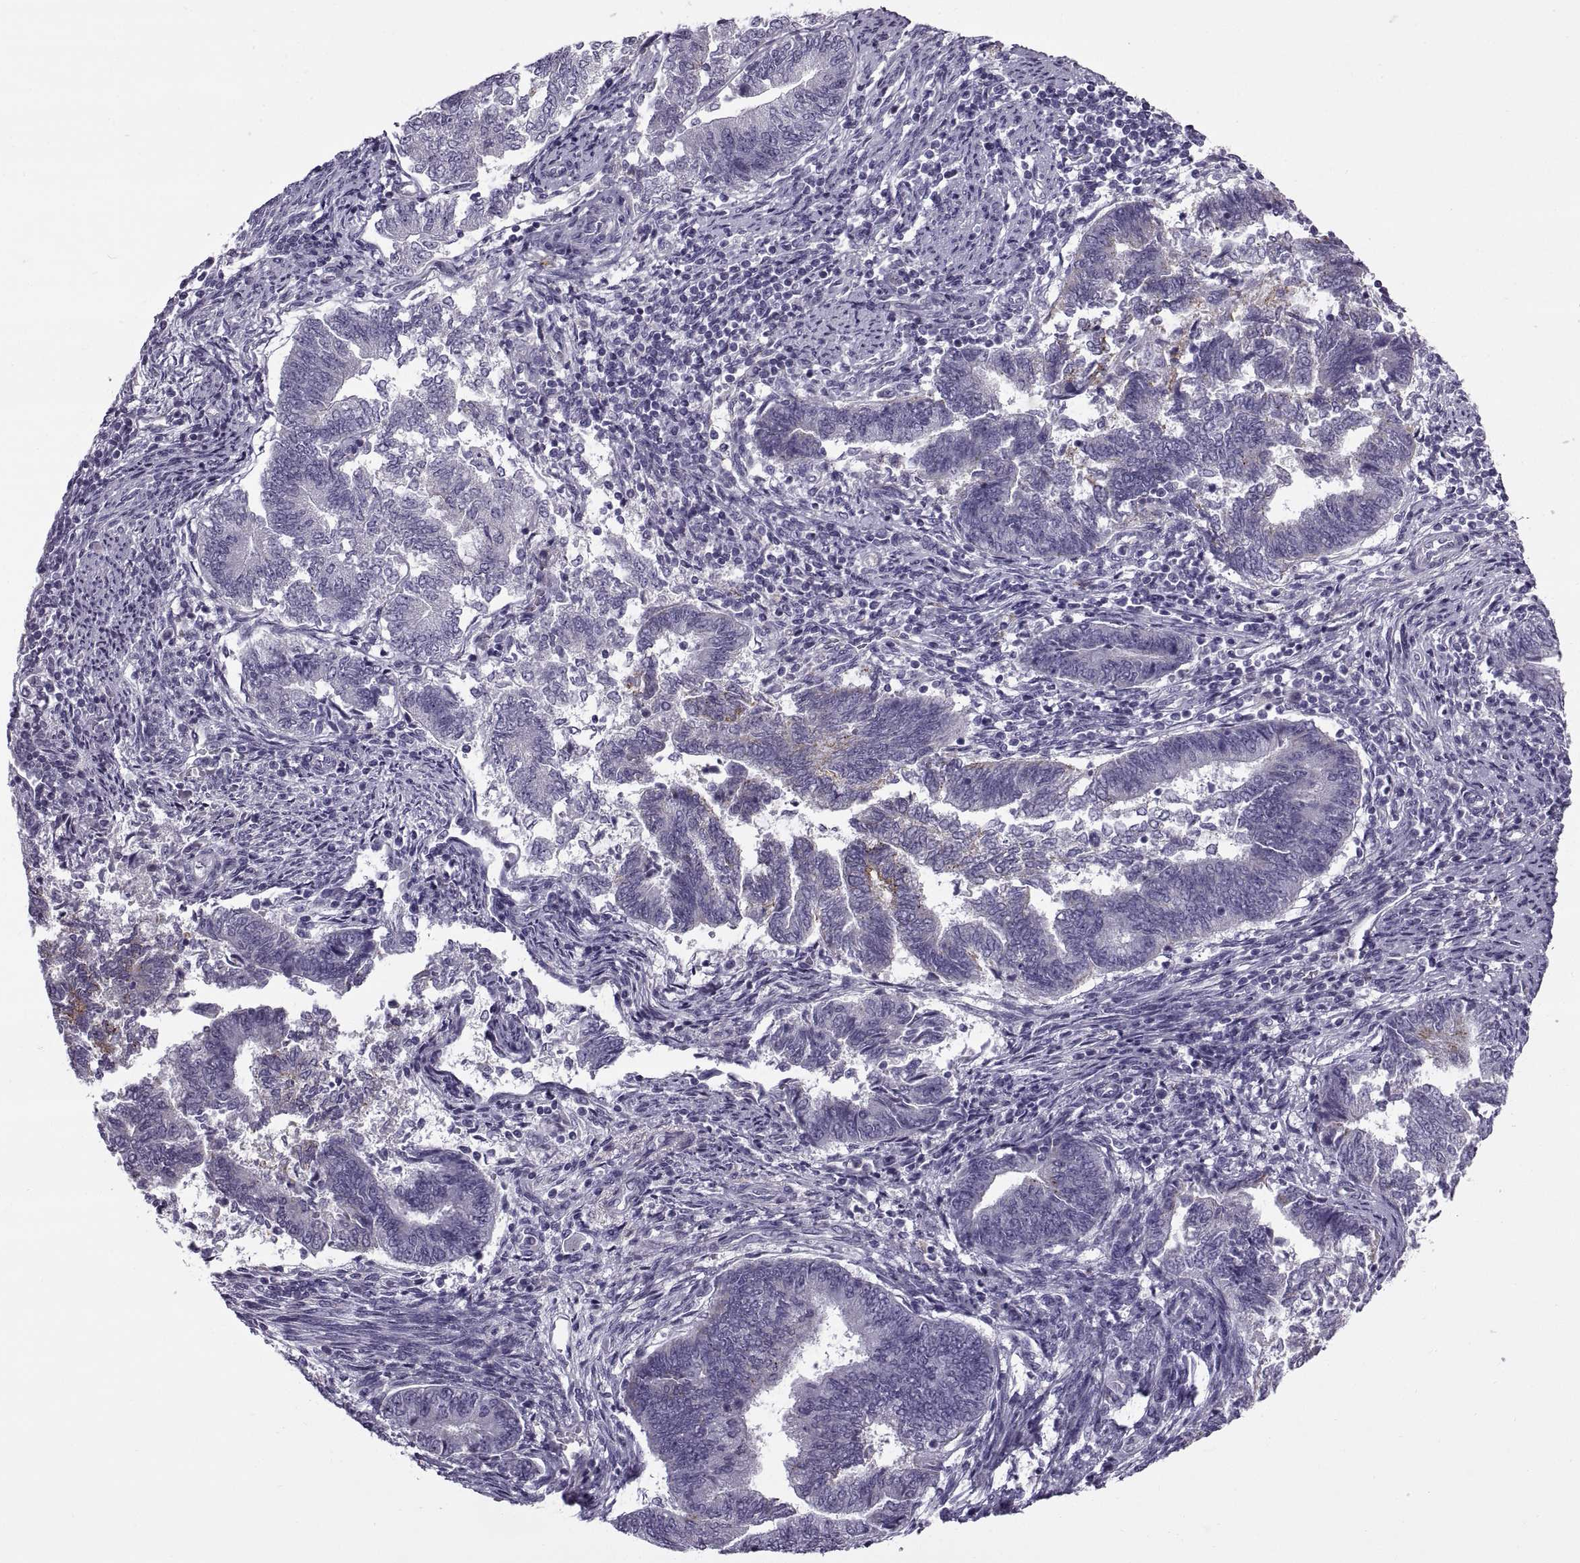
{"staining": {"intensity": "negative", "quantity": "none", "location": "none"}, "tissue": "endometrial cancer", "cell_type": "Tumor cells", "image_type": "cancer", "snomed": [{"axis": "morphology", "description": "Adenocarcinoma, NOS"}, {"axis": "topography", "description": "Endometrium"}], "caption": "An image of human endometrial cancer is negative for staining in tumor cells.", "gene": "CALCR", "patient": {"sex": "female", "age": 65}}